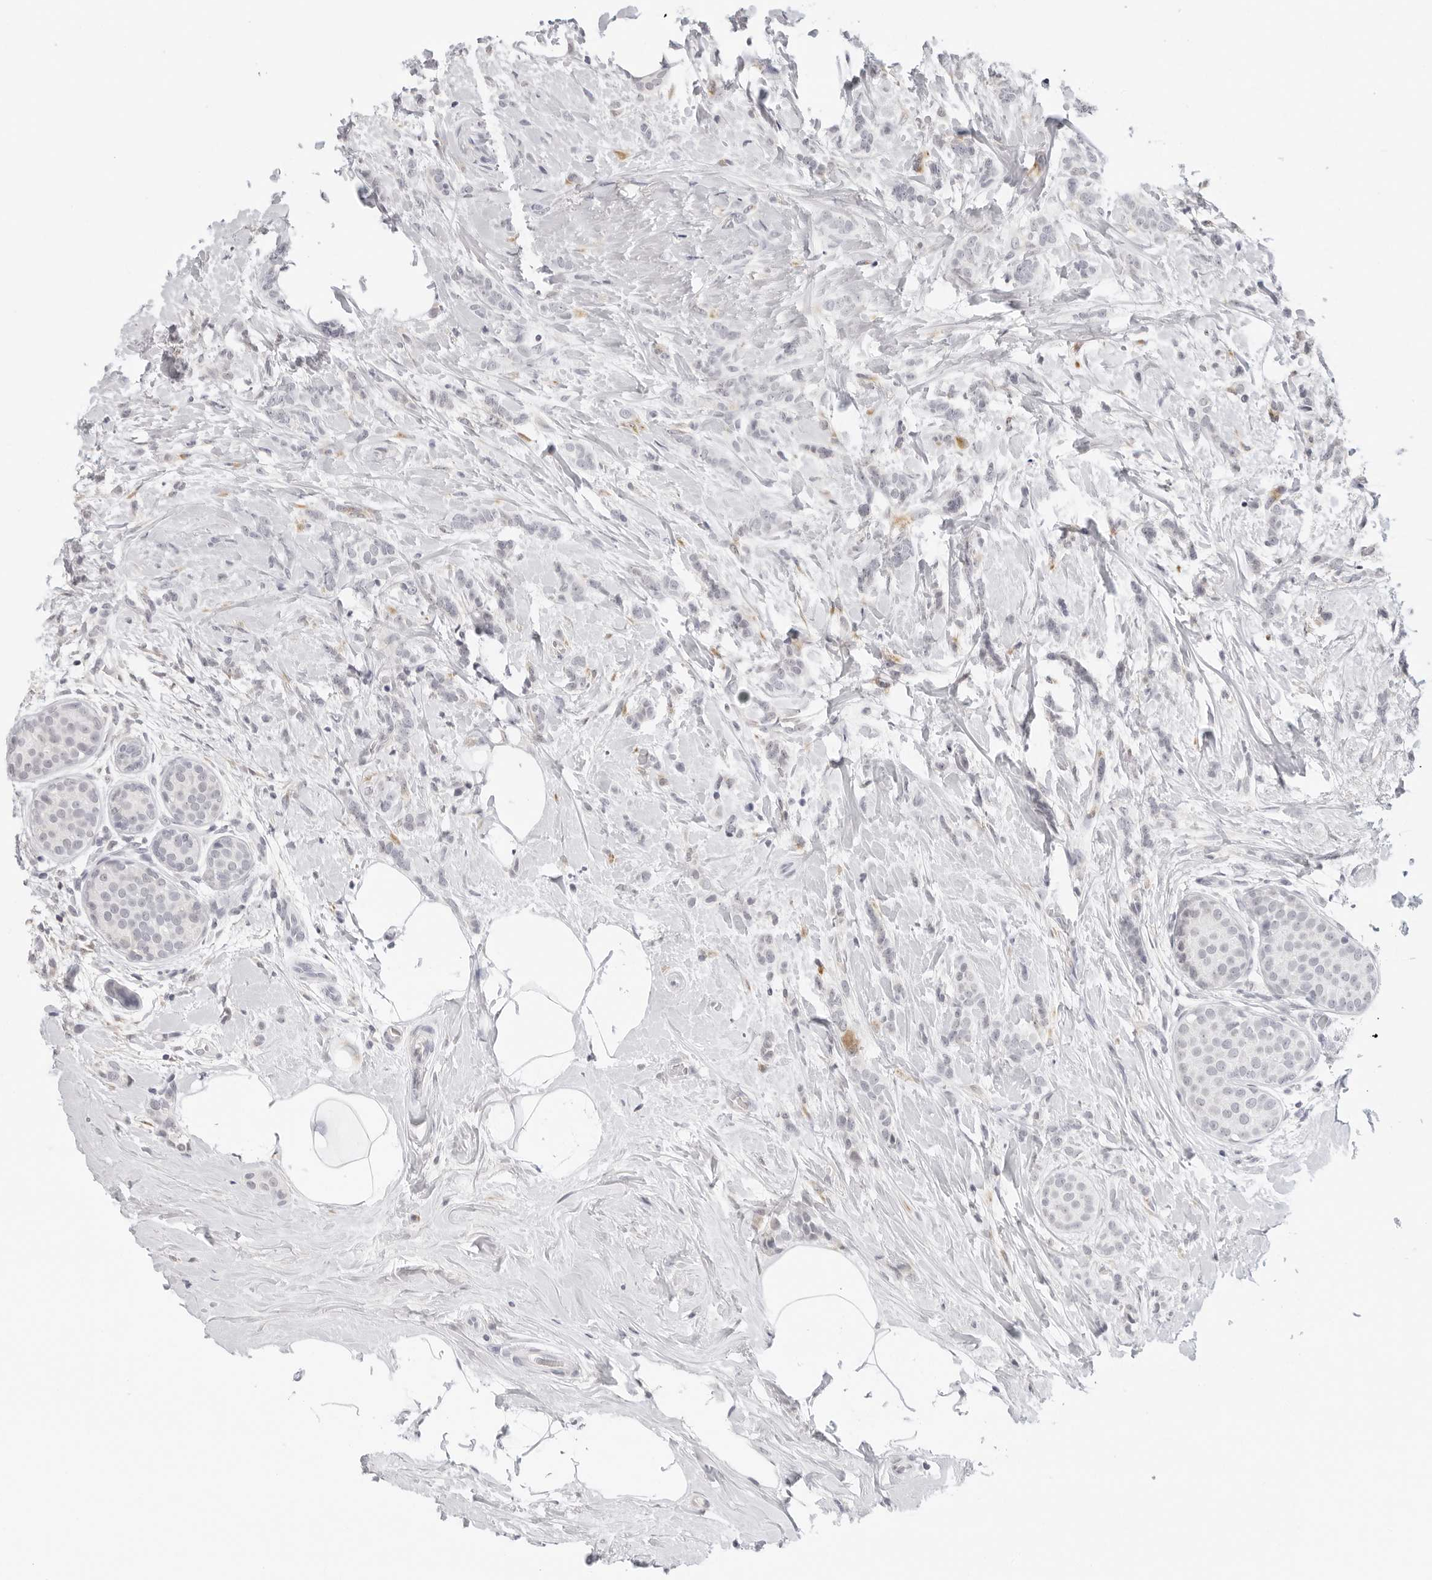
{"staining": {"intensity": "negative", "quantity": "none", "location": "none"}, "tissue": "breast cancer", "cell_type": "Tumor cells", "image_type": "cancer", "snomed": [{"axis": "morphology", "description": "Lobular carcinoma, in situ"}, {"axis": "morphology", "description": "Lobular carcinoma"}, {"axis": "topography", "description": "Breast"}], "caption": "This is an IHC micrograph of breast lobular carcinoma. There is no positivity in tumor cells.", "gene": "EDN2", "patient": {"sex": "female", "age": 41}}